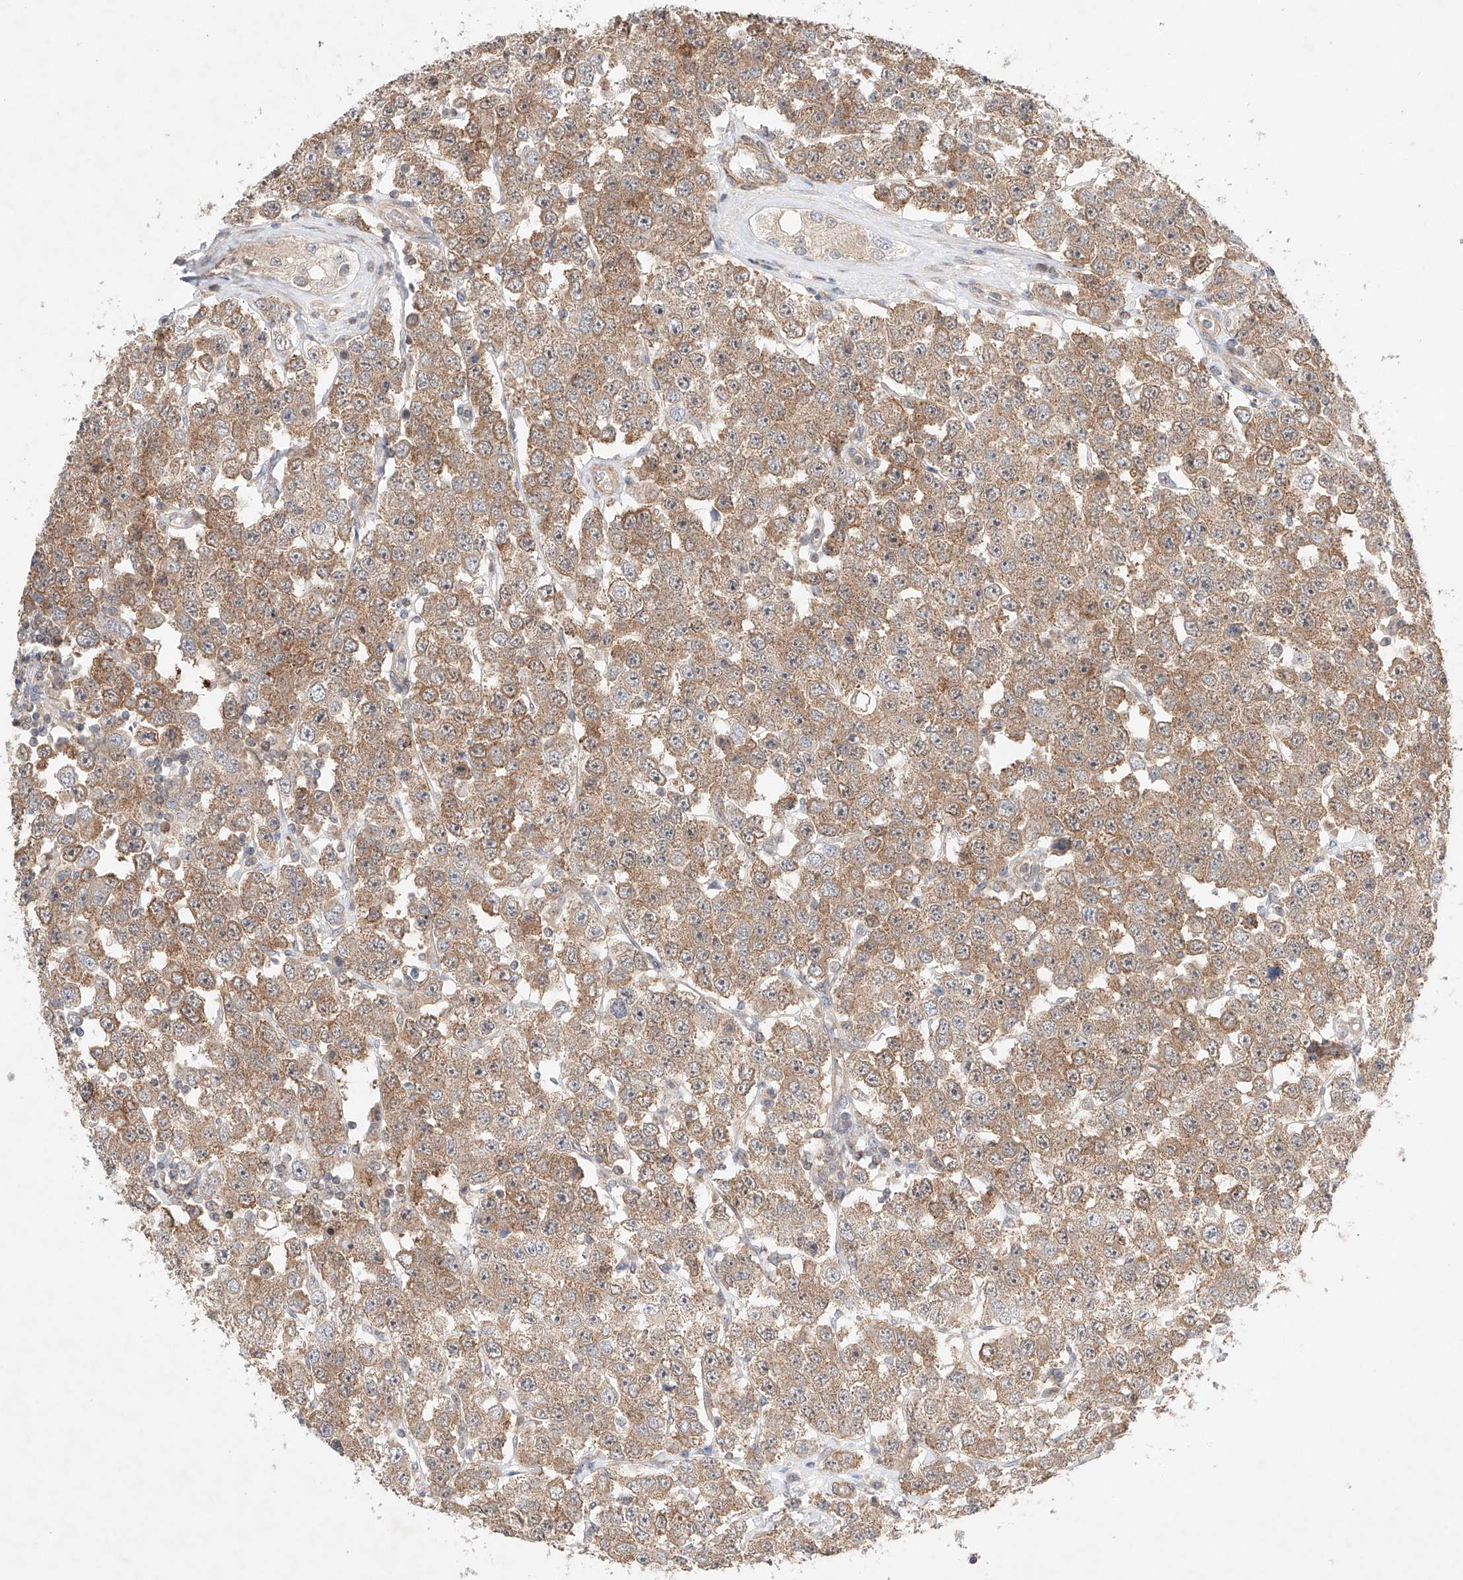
{"staining": {"intensity": "moderate", "quantity": ">75%", "location": "cytoplasmic/membranous"}, "tissue": "testis cancer", "cell_type": "Tumor cells", "image_type": "cancer", "snomed": [{"axis": "morphology", "description": "Seminoma, NOS"}, {"axis": "topography", "description": "Testis"}], "caption": "This histopathology image exhibits immunohistochemistry staining of human testis cancer (seminoma), with medium moderate cytoplasmic/membranous expression in approximately >75% of tumor cells.", "gene": "TSR2", "patient": {"sex": "male", "age": 28}}